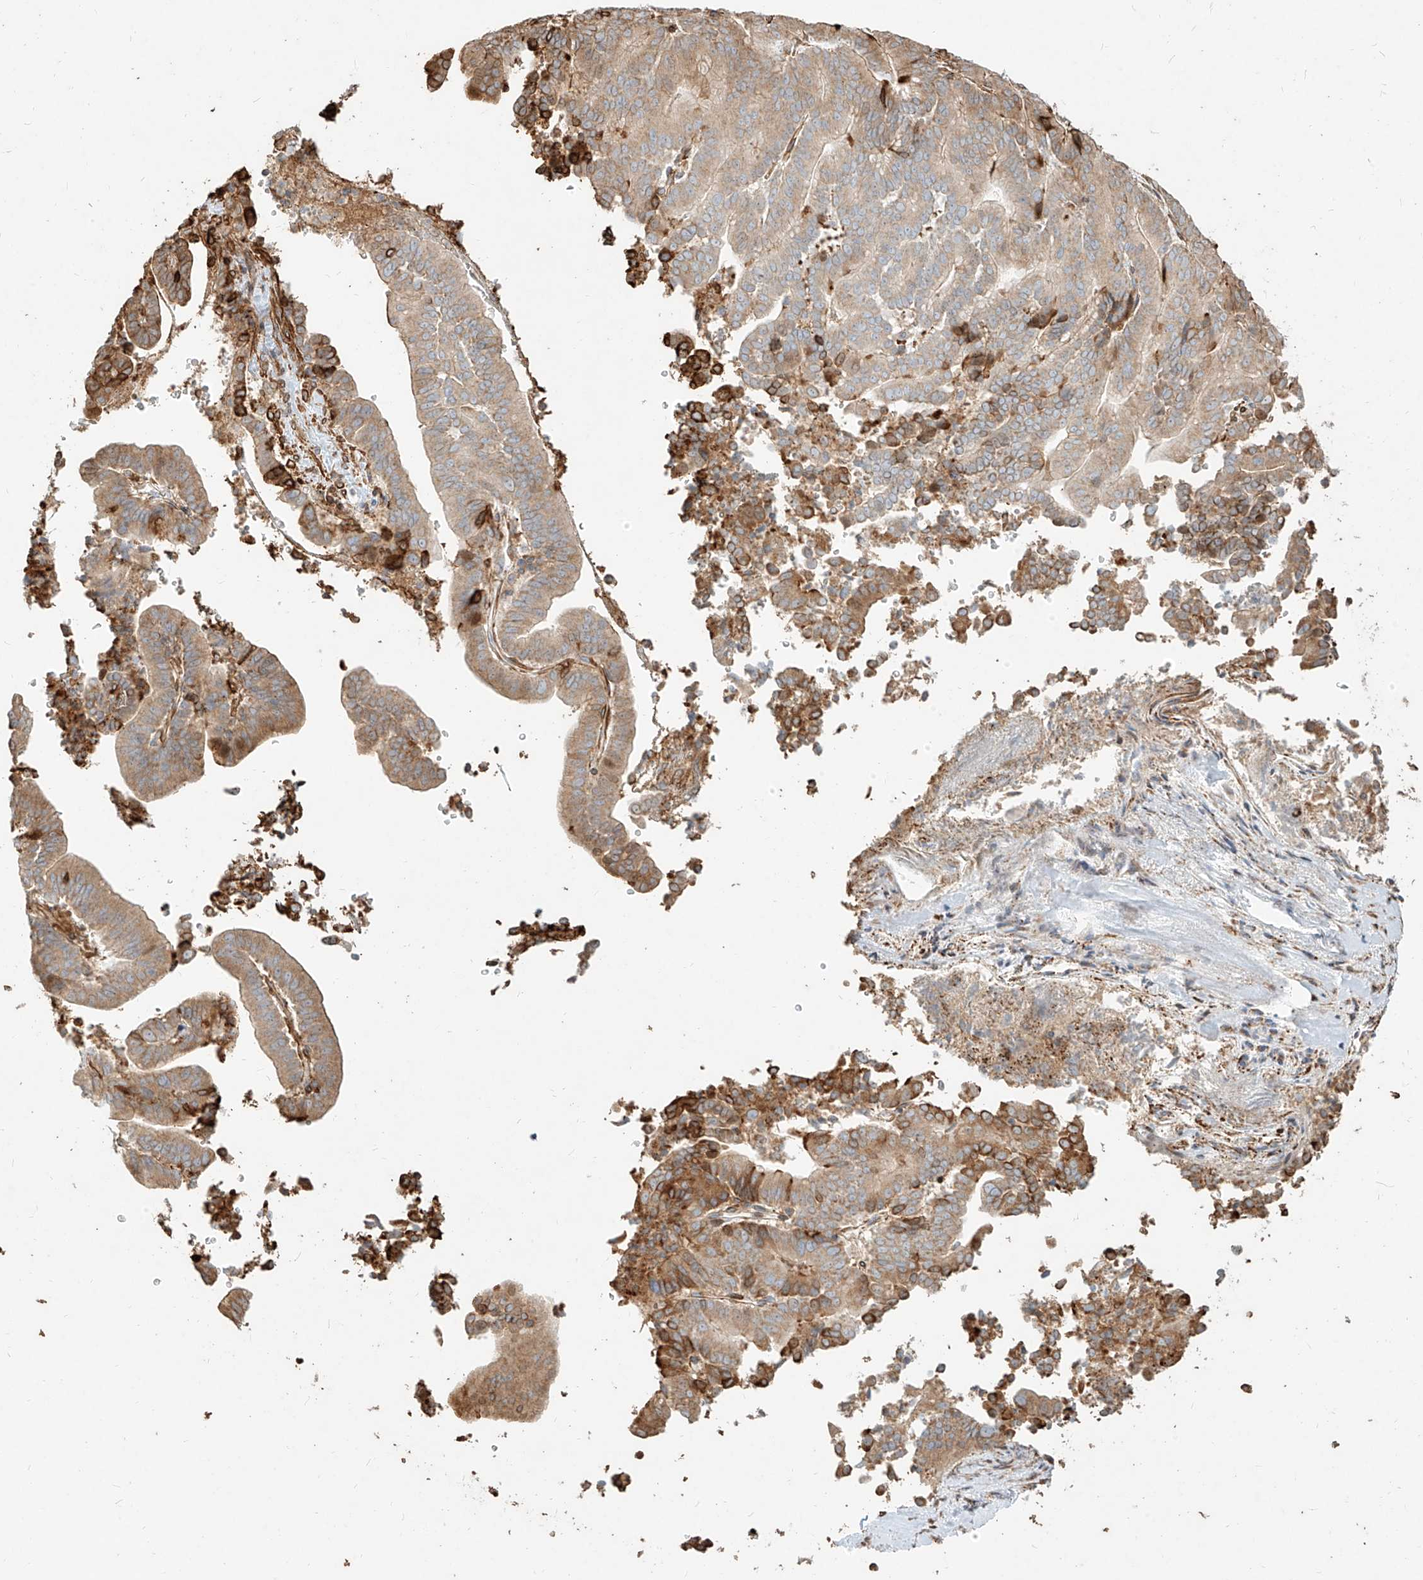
{"staining": {"intensity": "moderate", "quantity": "25%-75%", "location": "cytoplasmic/membranous"}, "tissue": "liver cancer", "cell_type": "Tumor cells", "image_type": "cancer", "snomed": [{"axis": "morphology", "description": "Cholangiocarcinoma"}, {"axis": "topography", "description": "Liver"}], "caption": "Protein staining reveals moderate cytoplasmic/membranous staining in about 25%-75% of tumor cells in liver cancer.", "gene": "MTX2", "patient": {"sex": "female", "age": 75}}